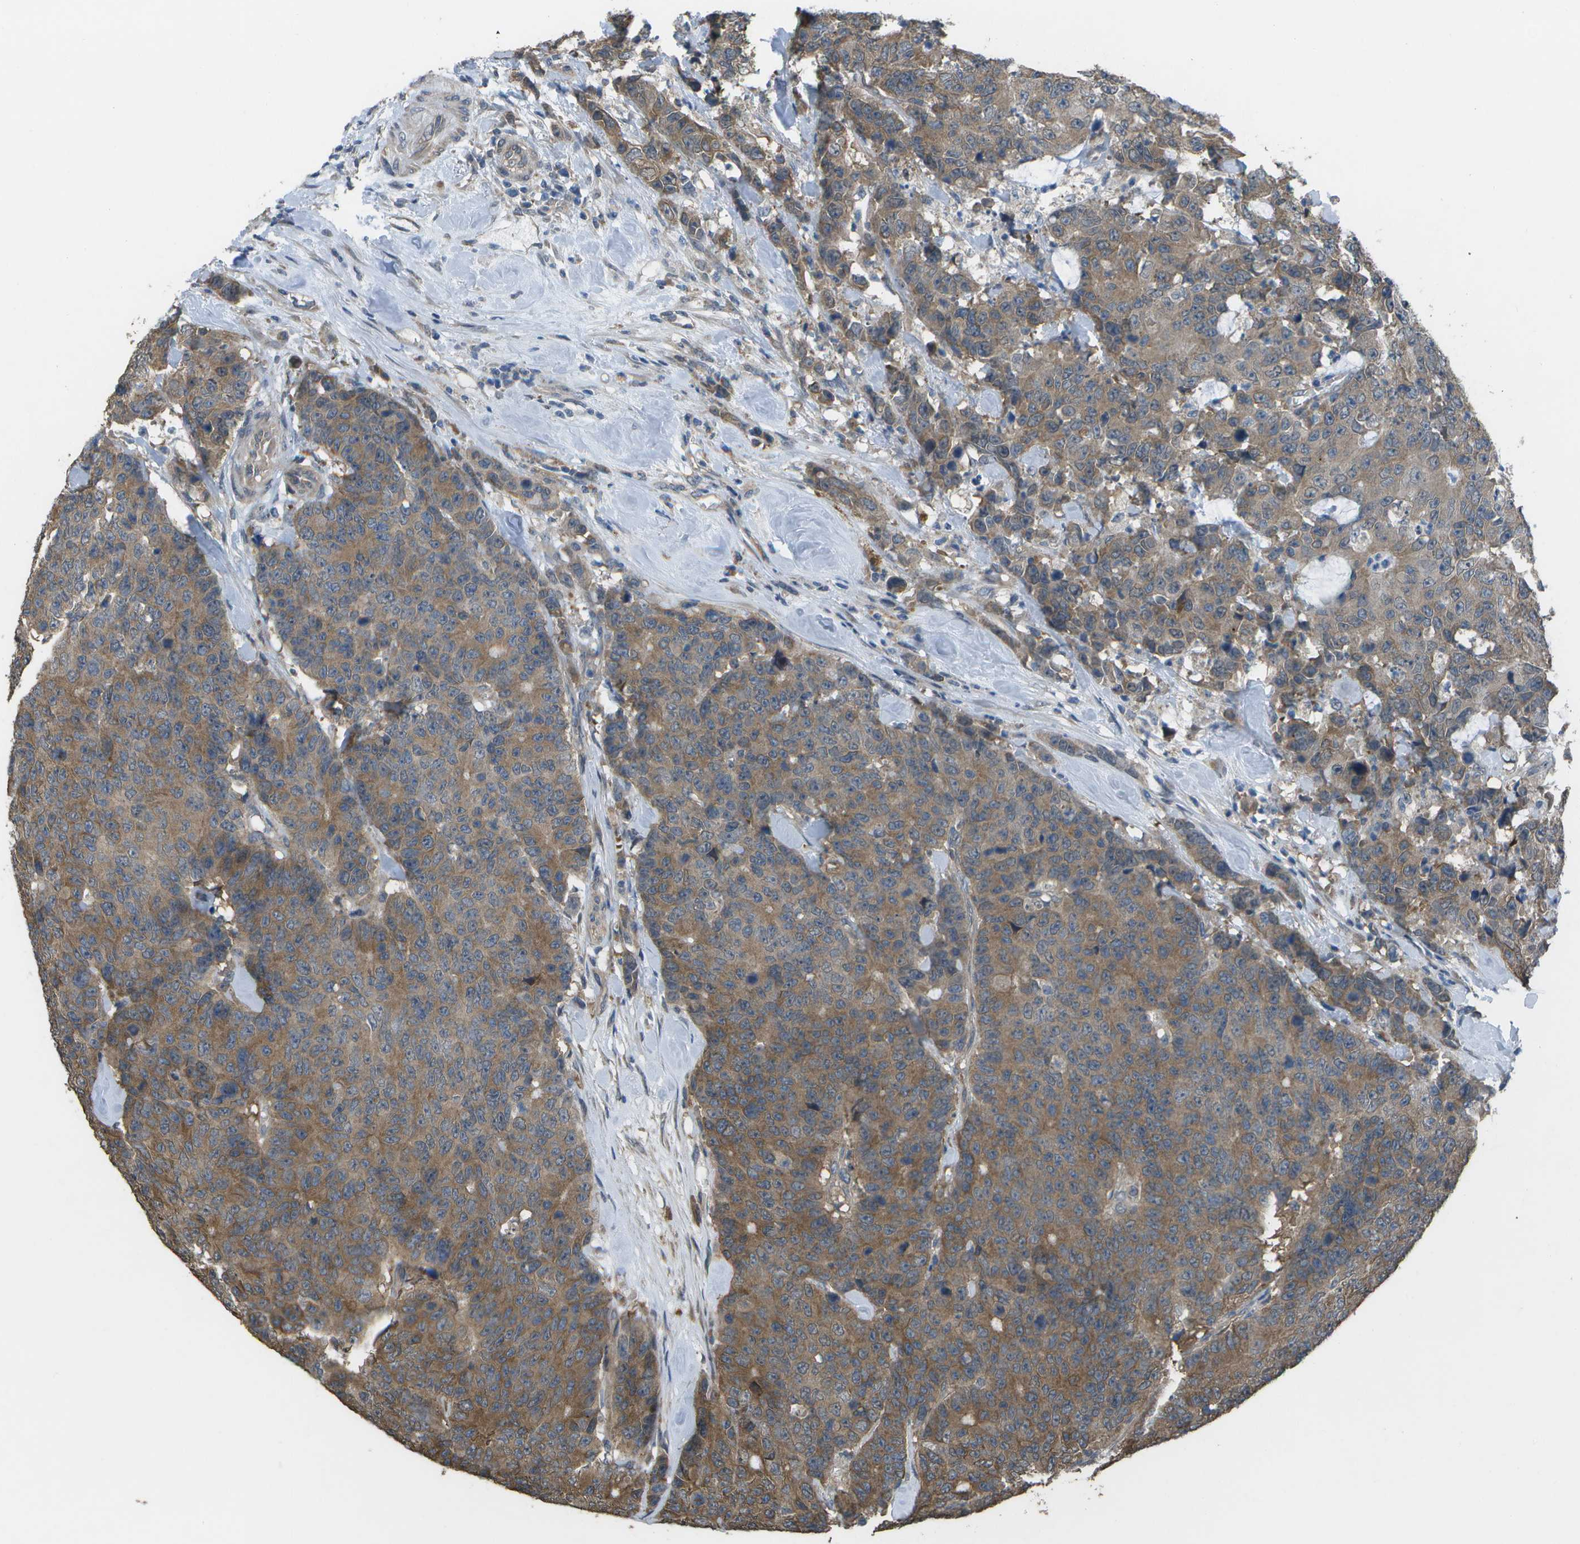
{"staining": {"intensity": "moderate", "quantity": ">75%", "location": "cytoplasmic/membranous"}, "tissue": "colorectal cancer", "cell_type": "Tumor cells", "image_type": "cancer", "snomed": [{"axis": "morphology", "description": "Adenocarcinoma, NOS"}, {"axis": "topography", "description": "Colon"}], "caption": "Moderate cytoplasmic/membranous expression for a protein is present in approximately >75% of tumor cells of adenocarcinoma (colorectal) using IHC.", "gene": "CLNS1A", "patient": {"sex": "female", "age": 86}}